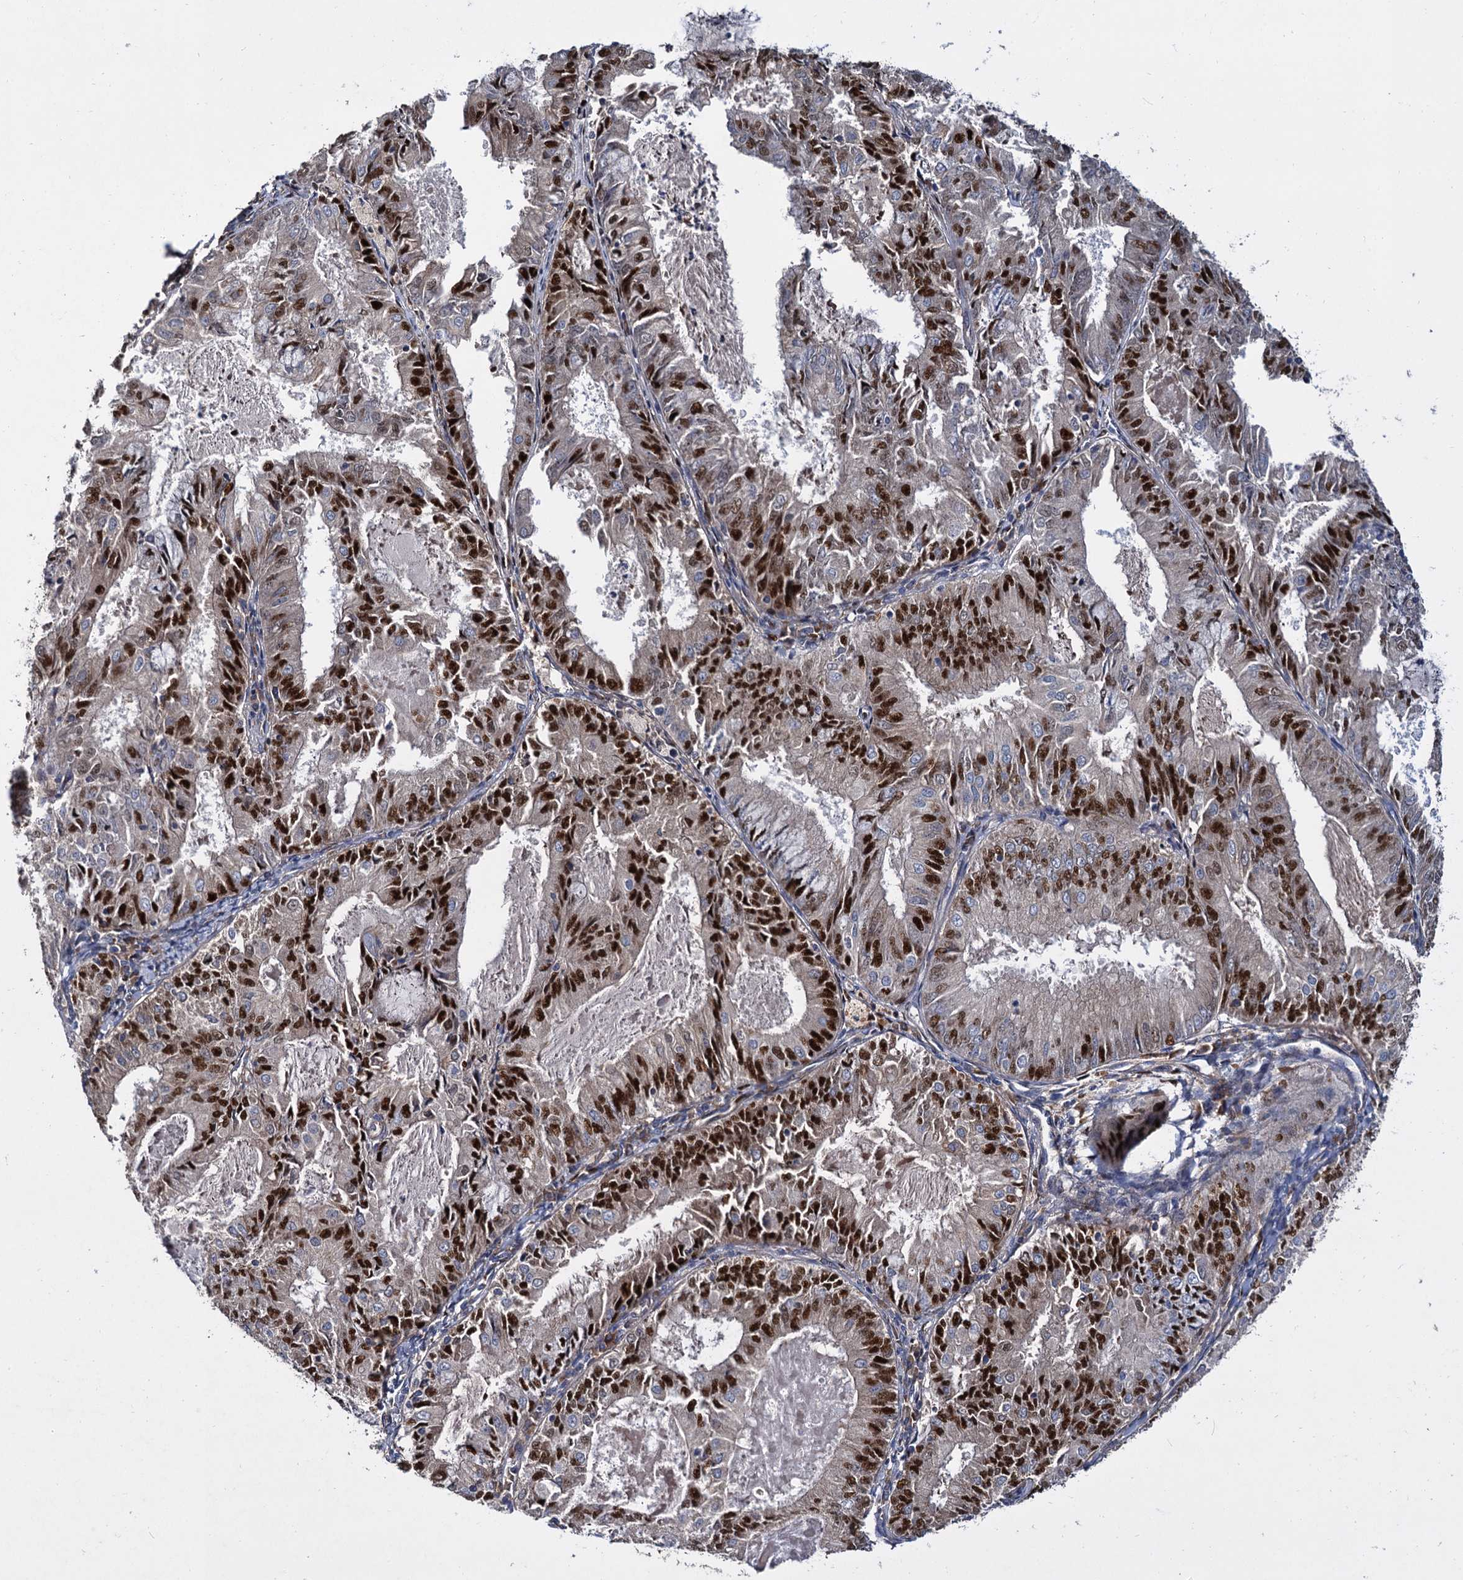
{"staining": {"intensity": "strong", "quantity": "25%-75%", "location": "nuclear"}, "tissue": "endometrial cancer", "cell_type": "Tumor cells", "image_type": "cancer", "snomed": [{"axis": "morphology", "description": "Adenocarcinoma, NOS"}, {"axis": "topography", "description": "Endometrium"}], "caption": "Brown immunohistochemical staining in endometrial cancer demonstrates strong nuclear staining in approximately 25%-75% of tumor cells.", "gene": "ISM2", "patient": {"sex": "female", "age": 57}}